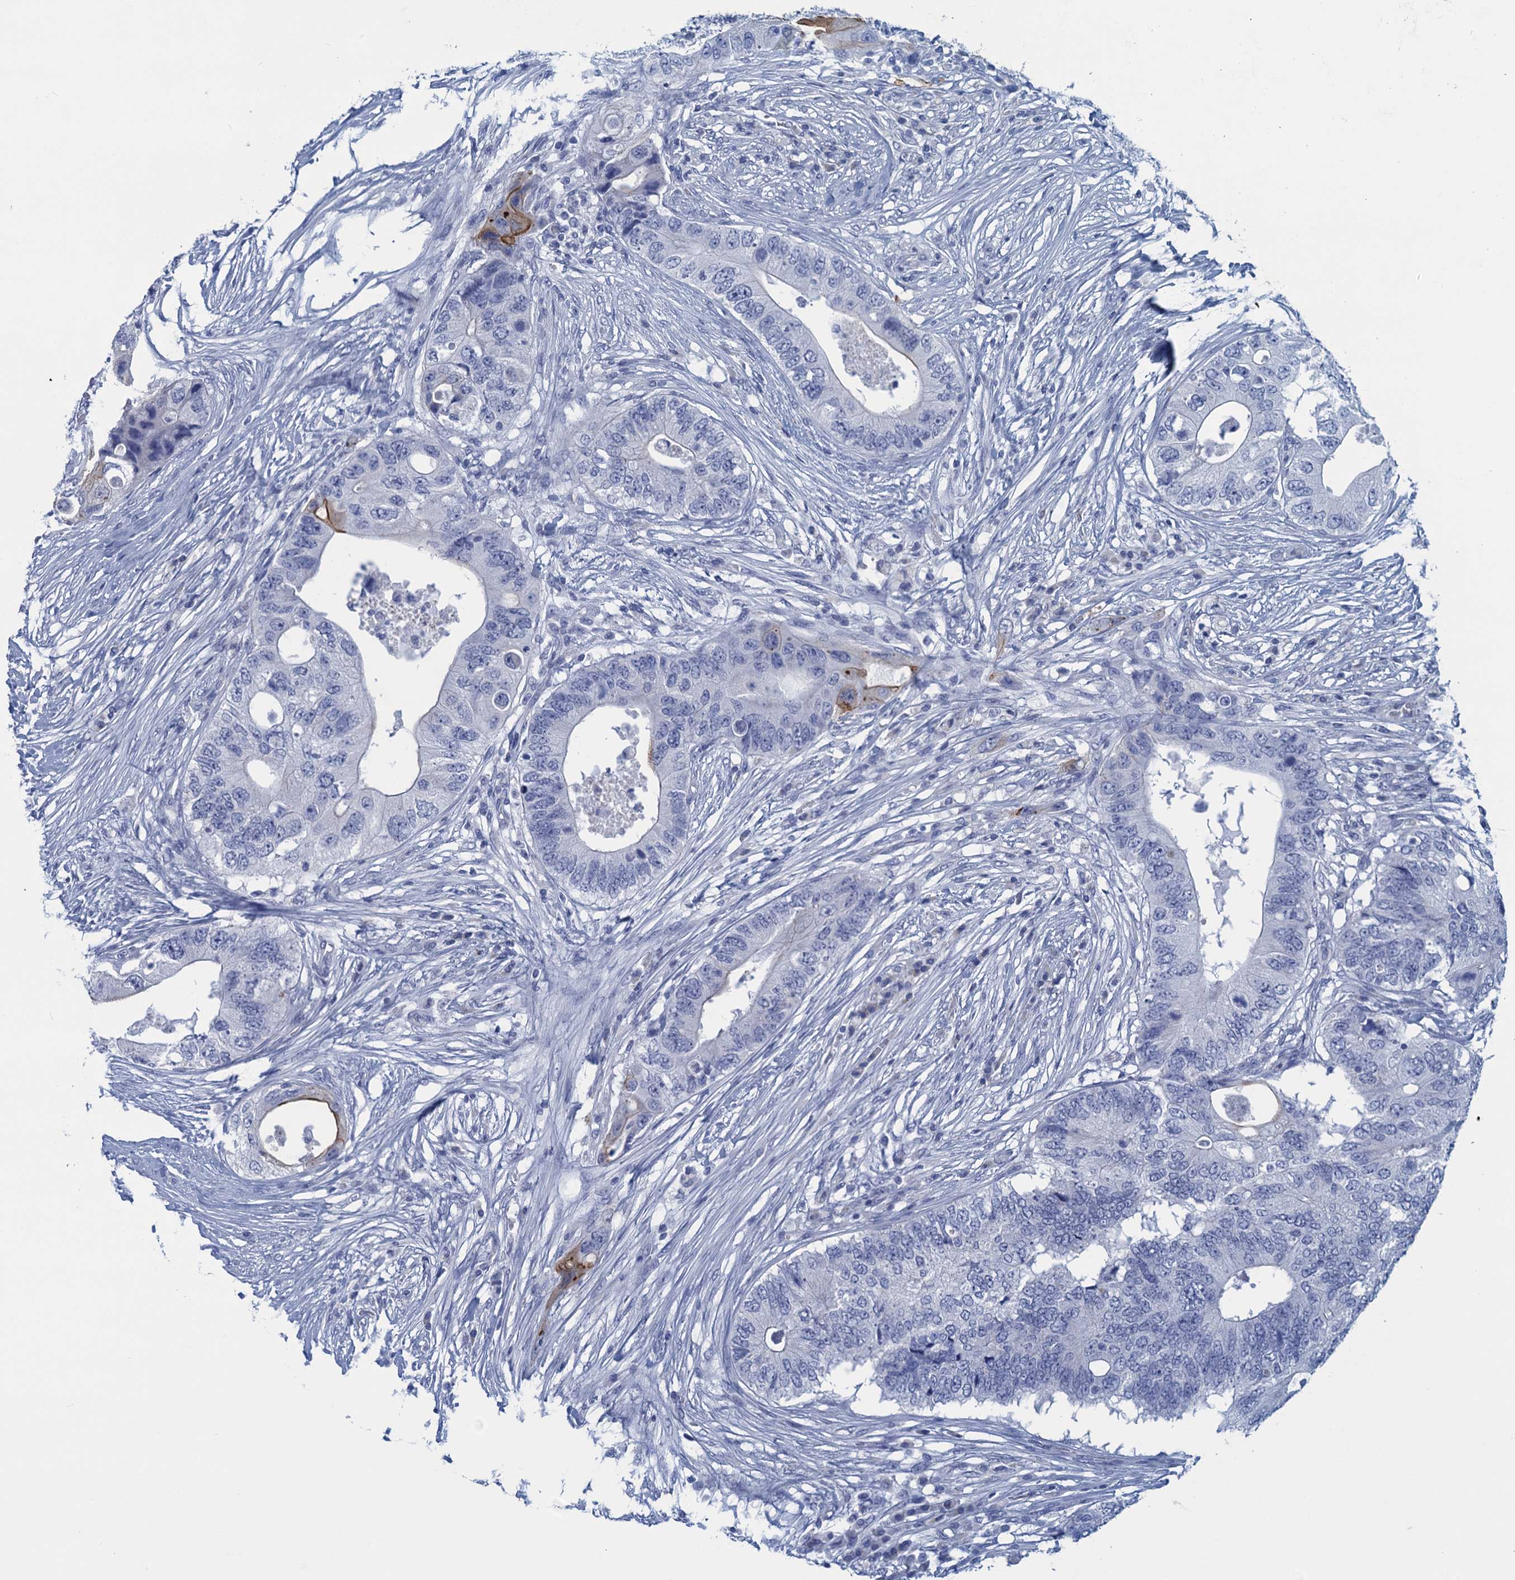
{"staining": {"intensity": "moderate", "quantity": "<25%", "location": "cytoplasmic/membranous"}, "tissue": "colorectal cancer", "cell_type": "Tumor cells", "image_type": "cancer", "snomed": [{"axis": "morphology", "description": "Adenocarcinoma, NOS"}, {"axis": "topography", "description": "Colon"}], "caption": "Moderate cytoplasmic/membranous protein staining is present in about <25% of tumor cells in adenocarcinoma (colorectal). (IHC, brightfield microscopy, high magnification).", "gene": "SCEL", "patient": {"sex": "male", "age": 71}}